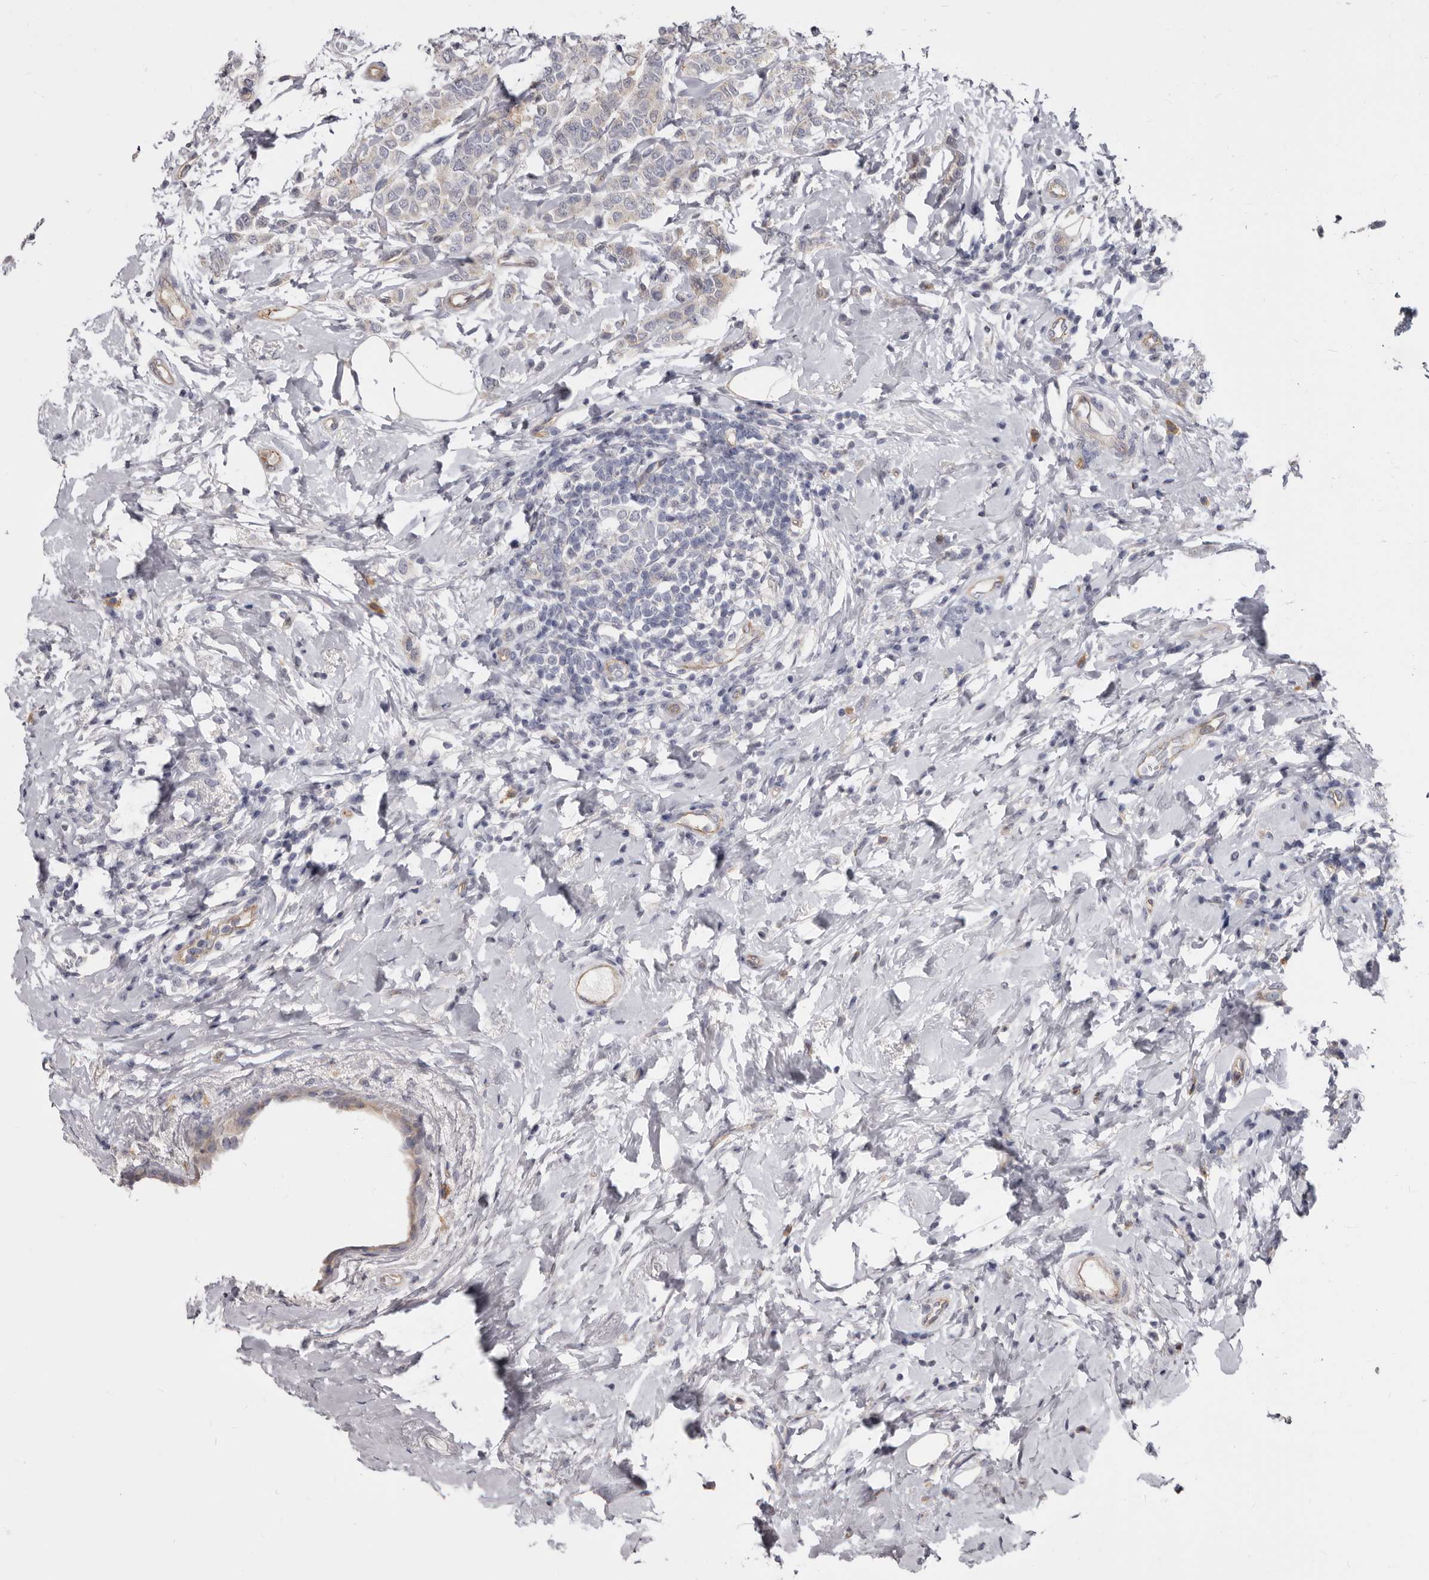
{"staining": {"intensity": "weak", "quantity": "<25%", "location": "cytoplasmic/membranous"}, "tissue": "breast cancer", "cell_type": "Tumor cells", "image_type": "cancer", "snomed": [{"axis": "morphology", "description": "Lobular carcinoma"}, {"axis": "topography", "description": "Breast"}], "caption": "Tumor cells are negative for brown protein staining in breast lobular carcinoma.", "gene": "FMO2", "patient": {"sex": "female", "age": 47}}